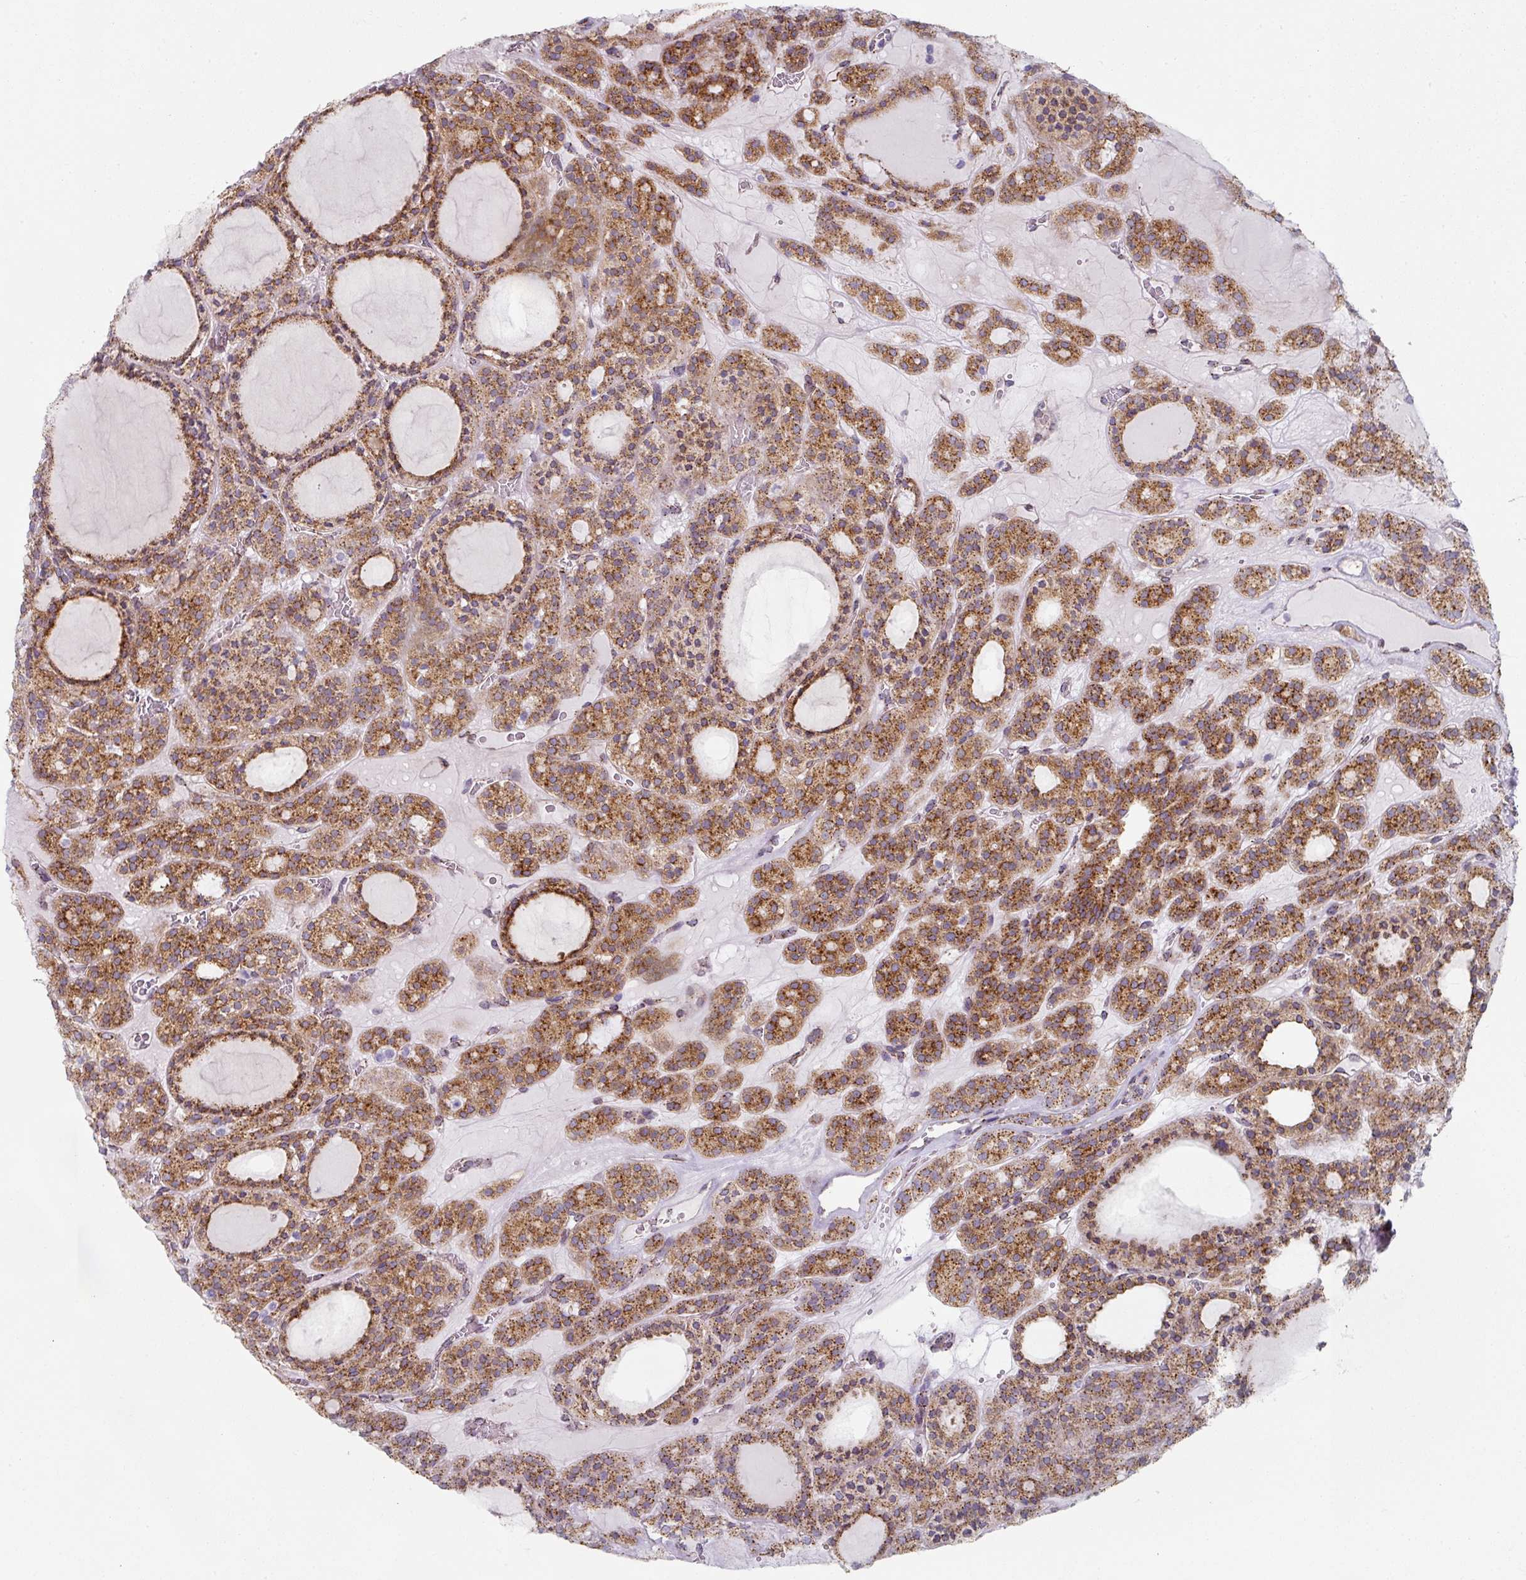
{"staining": {"intensity": "strong", "quantity": ">75%", "location": "cytoplasmic/membranous"}, "tissue": "thyroid cancer", "cell_type": "Tumor cells", "image_type": "cancer", "snomed": [{"axis": "morphology", "description": "Follicular adenoma carcinoma, NOS"}, {"axis": "topography", "description": "Thyroid gland"}], "caption": "The immunohistochemical stain shows strong cytoplasmic/membranous expression in tumor cells of thyroid cancer tissue. The protein of interest is shown in brown color, while the nuclei are stained blue.", "gene": "CCDC85B", "patient": {"sex": "female", "age": 63}}